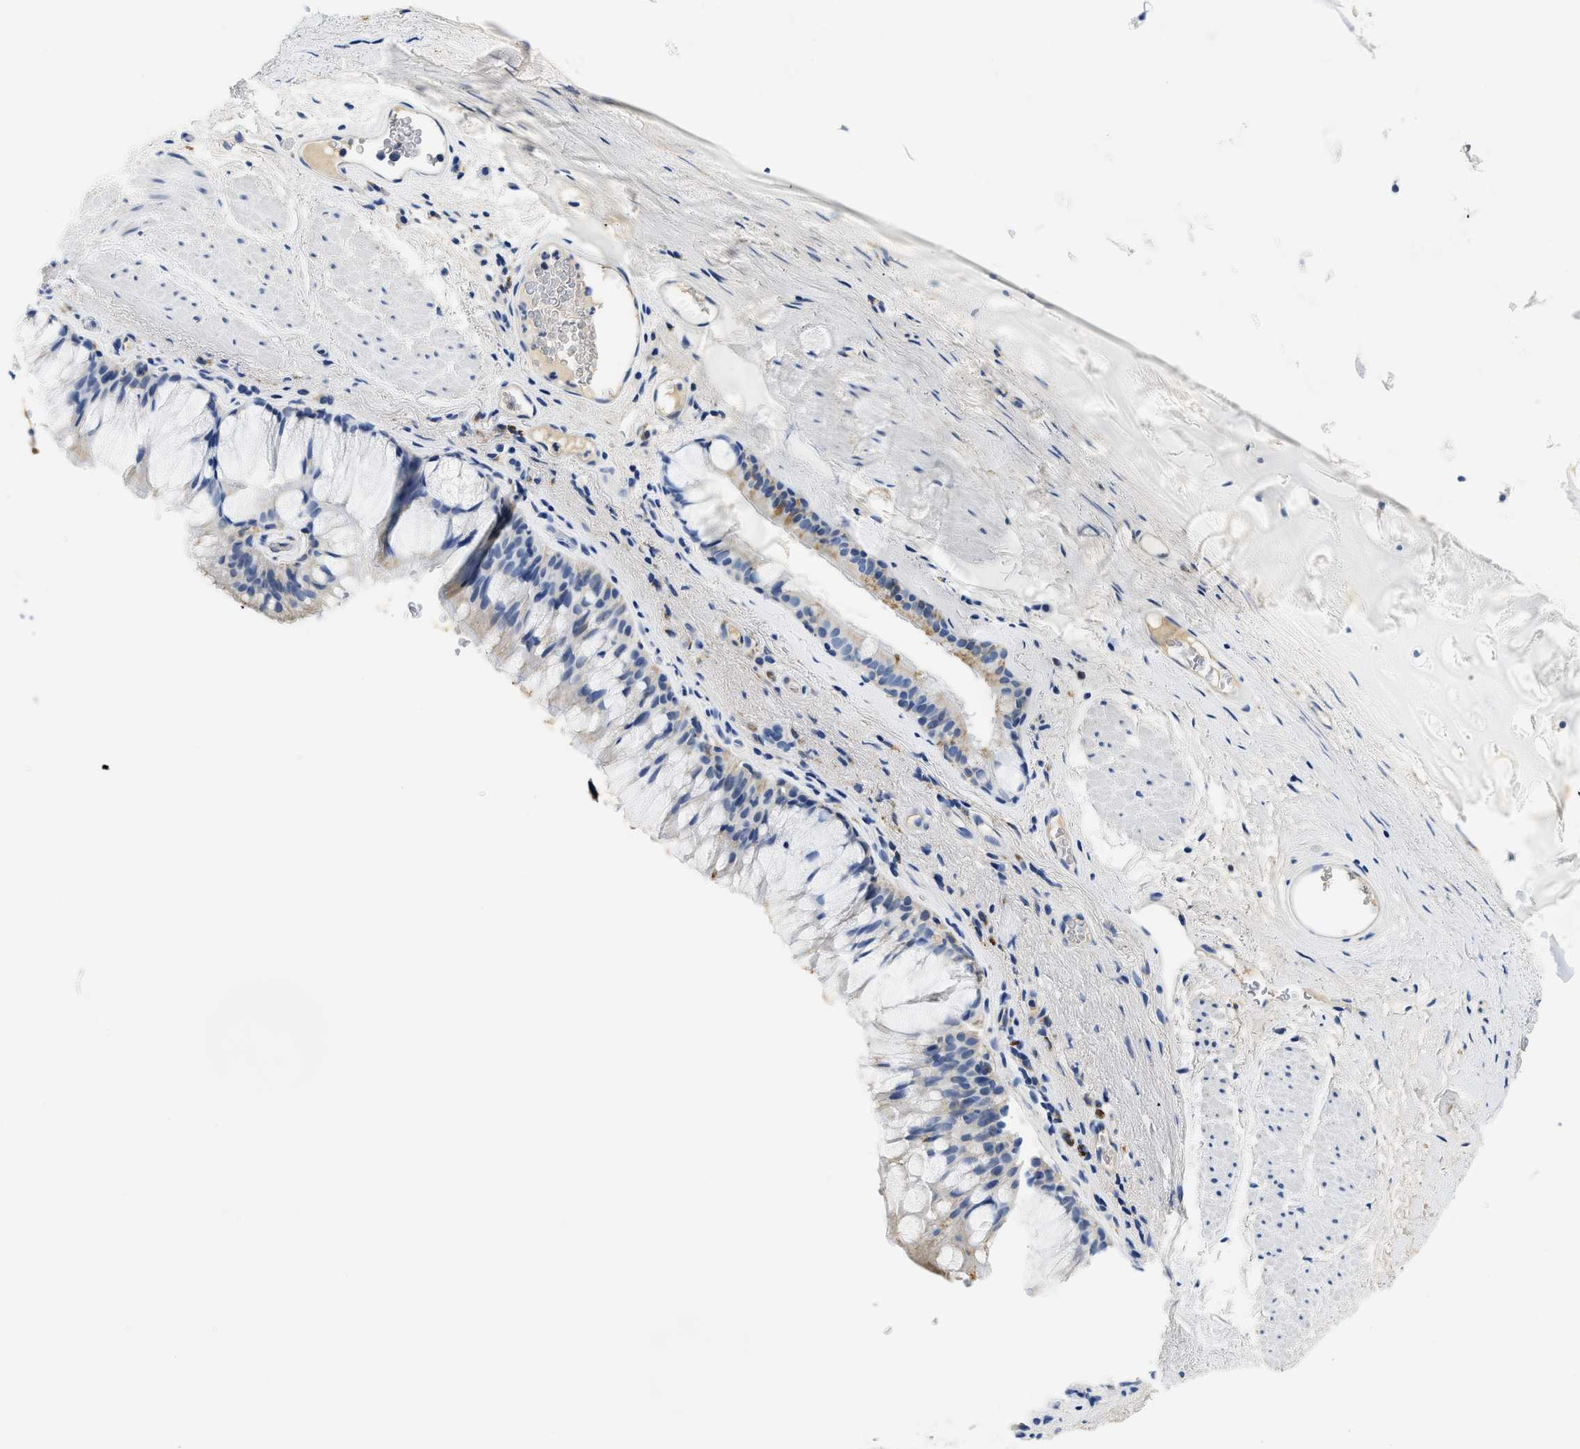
{"staining": {"intensity": "moderate", "quantity": "<25%", "location": "cytoplasmic/membranous"}, "tissue": "bronchus", "cell_type": "Respiratory epithelial cells", "image_type": "normal", "snomed": [{"axis": "morphology", "description": "Normal tissue, NOS"}, {"axis": "topography", "description": "Cartilage tissue"}, {"axis": "topography", "description": "Bronchus"}], "caption": "IHC staining of benign bronchus, which shows low levels of moderate cytoplasmic/membranous expression in about <25% of respiratory epithelial cells indicating moderate cytoplasmic/membranous protein positivity. The staining was performed using DAB (brown) for protein detection and nuclei were counterstained in hematoxylin (blue).", "gene": "PCK2", "patient": {"sex": "female", "age": 53}}